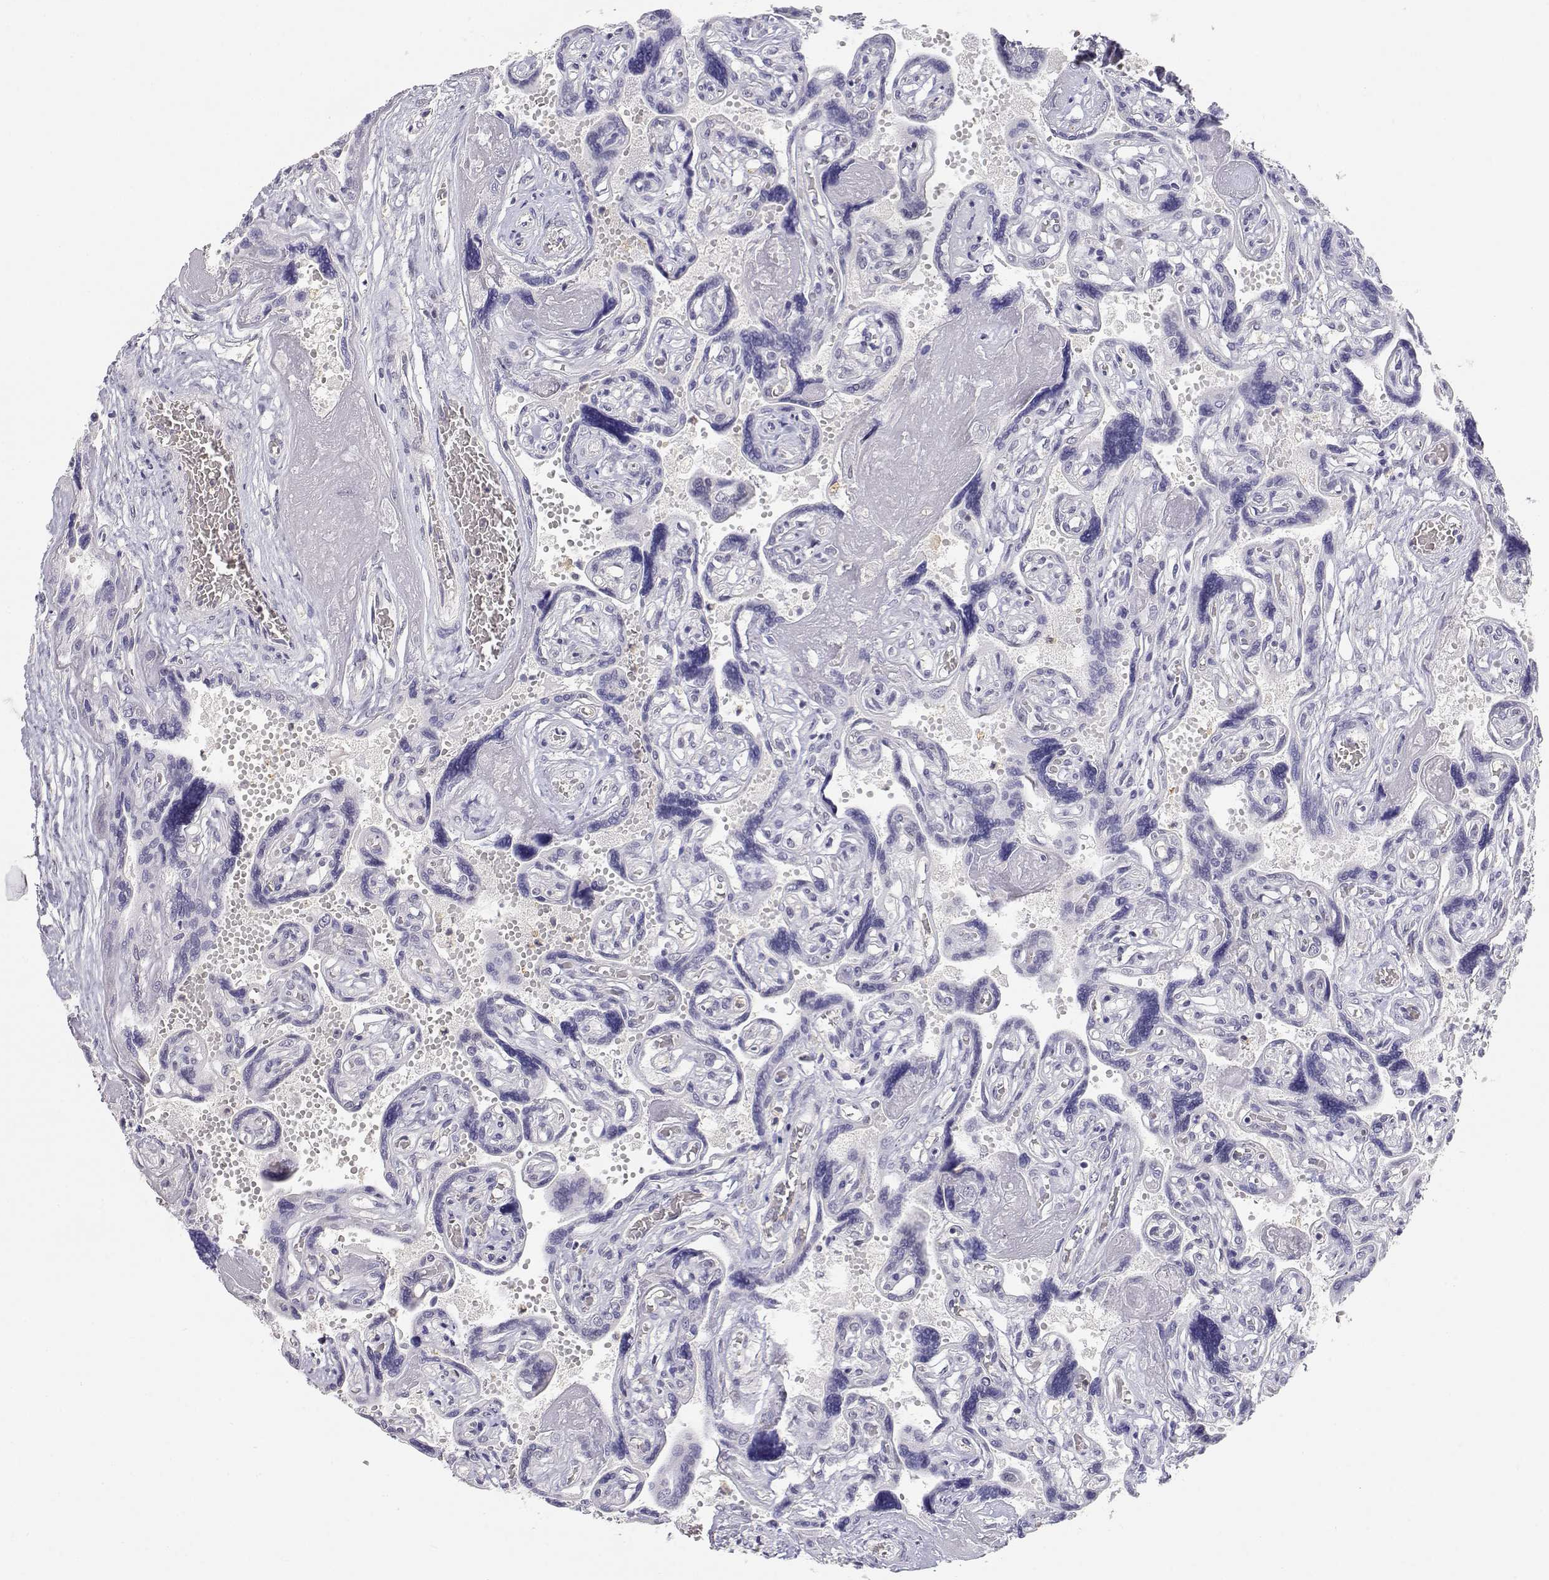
{"staining": {"intensity": "negative", "quantity": "none", "location": "none"}, "tissue": "placenta", "cell_type": "Decidual cells", "image_type": "normal", "snomed": [{"axis": "morphology", "description": "Normal tissue, NOS"}, {"axis": "topography", "description": "Placenta"}], "caption": "Protein analysis of unremarkable placenta displays no significant positivity in decidual cells.", "gene": "ADA", "patient": {"sex": "female", "age": 32}}